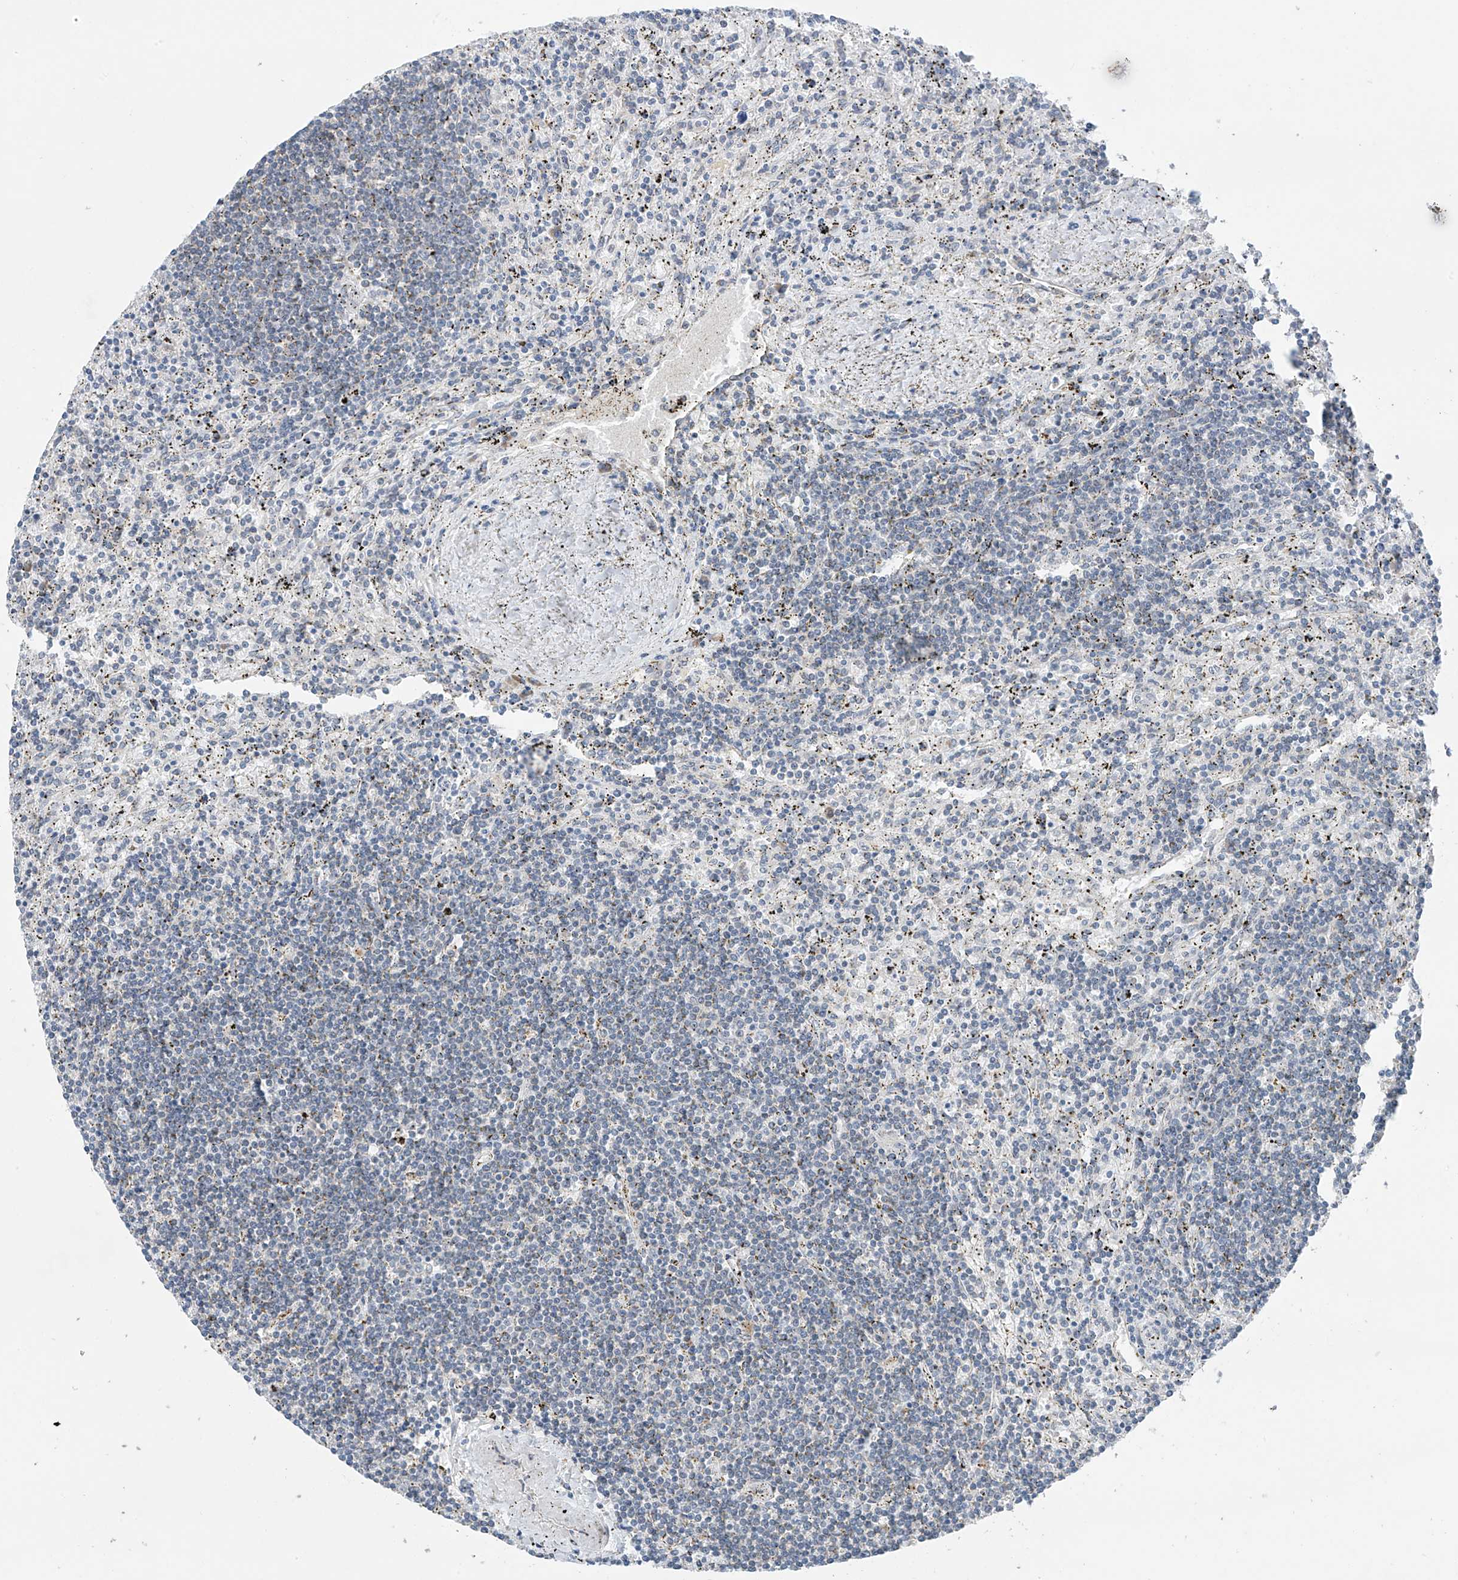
{"staining": {"intensity": "negative", "quantity": "none", "location": "none"}, "tissue": "lymphoma", "cell_type": "Tumor cells", "image_type": "cancer", "snomed": [{"axis": "morphology", "description": "Malignant lymphoma, non-Hodgkin's type, Low grade"}, {"axis": "topography", "description": "Spleen"}], "caption": "A photomicrograph of lymphoma stained for a protein demonstrates no brown staining in tumor cells.", "gene": "CYP4V2", "patient": {"sex": "male", "age": 76}}